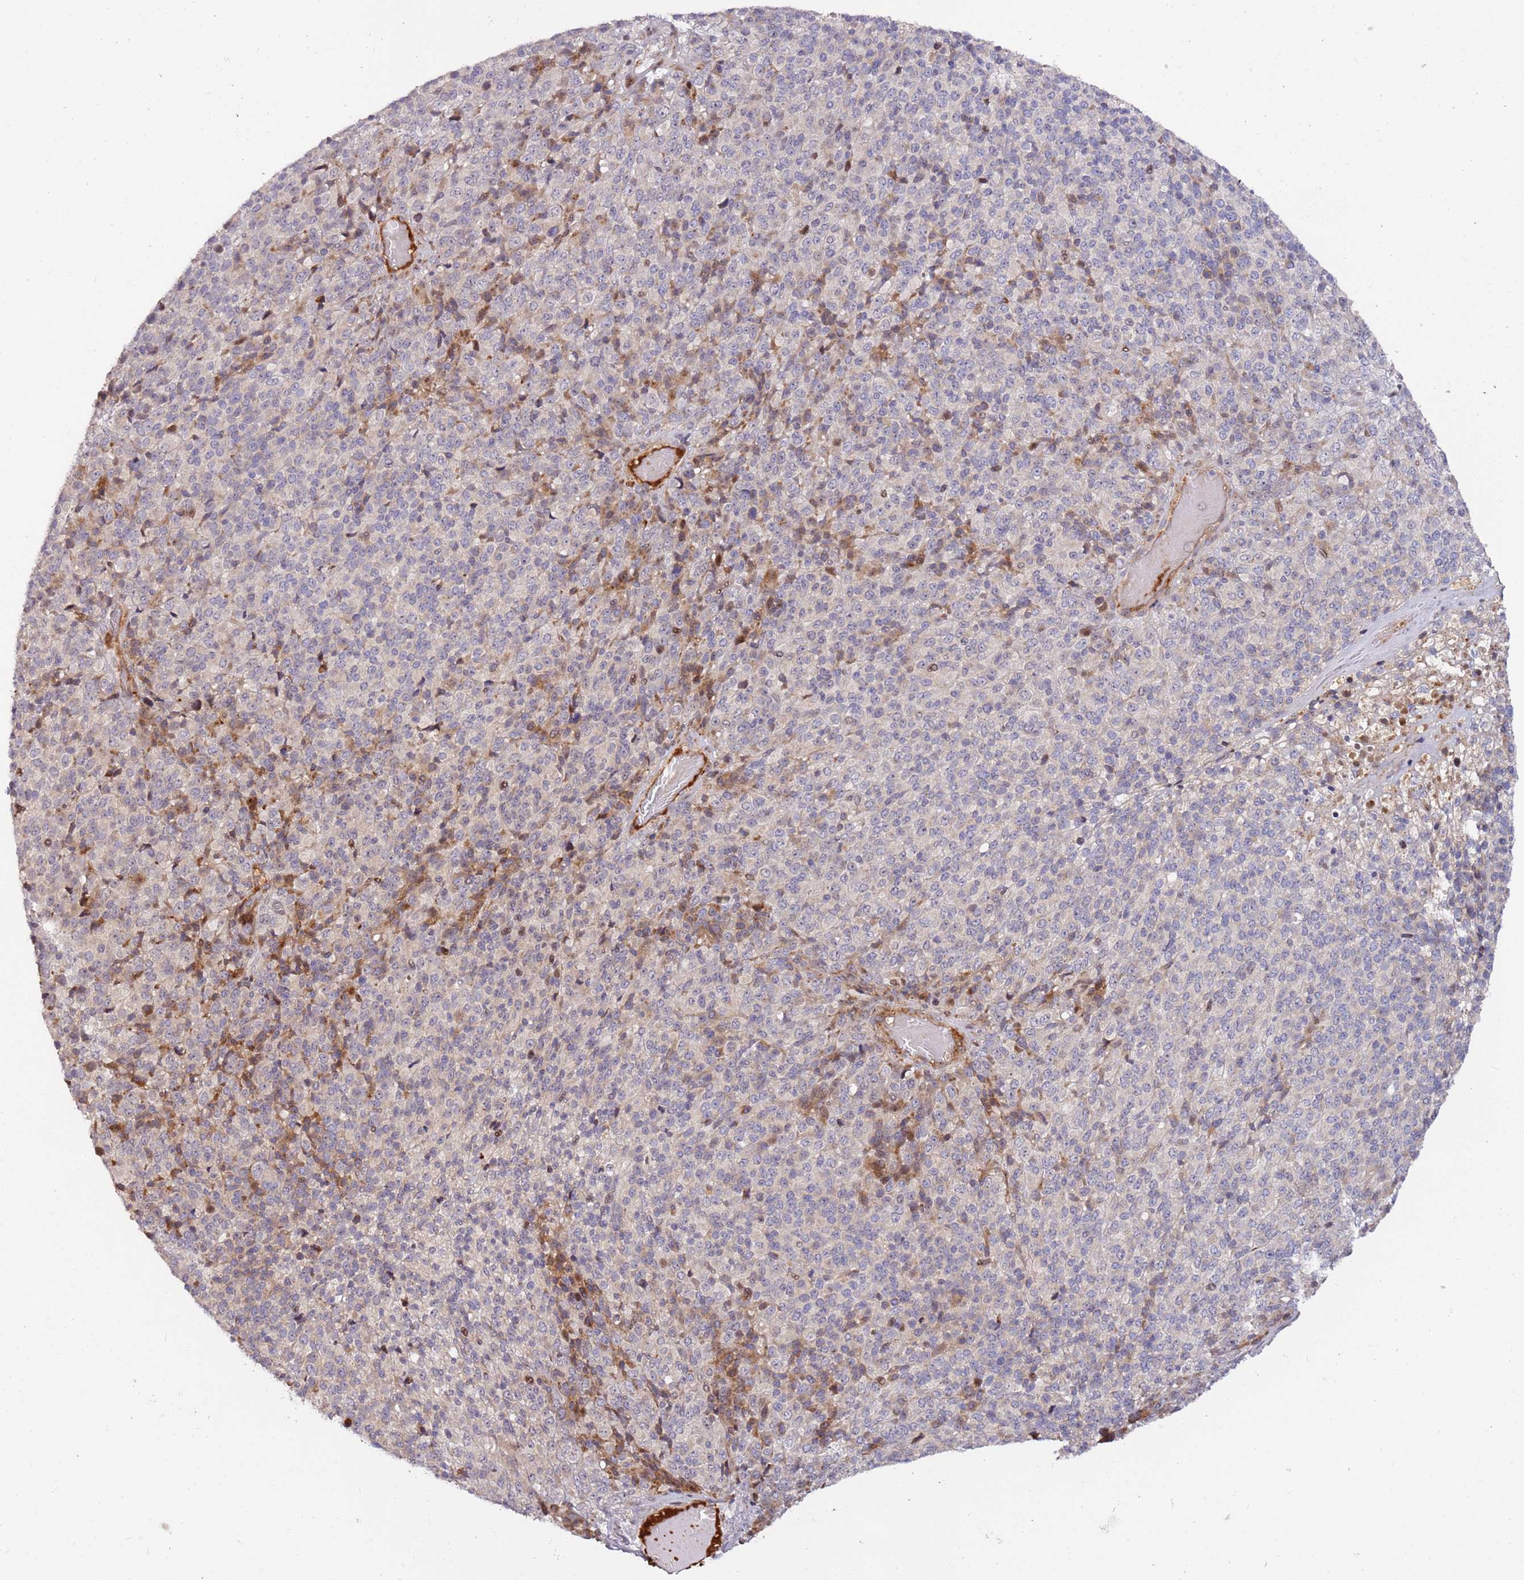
{"staining": {"intensity": "negative", "quantity": "none", "location": "none"}, "tissue": "melanoma", "cell_type": "Tumor cells", "image_type": "cancer", "snomed": [{"axis": "morphology", "description": "Malignant melanoma, Metastatic site"}, {"axis": "topography", "description": "Brain"}], "caption": "The image demonstrates no staining of tumor cells in malignant melanoma (metastatic site).", "gene": "RHBDL1", "patient": {"sex": "female", "age": 56}}